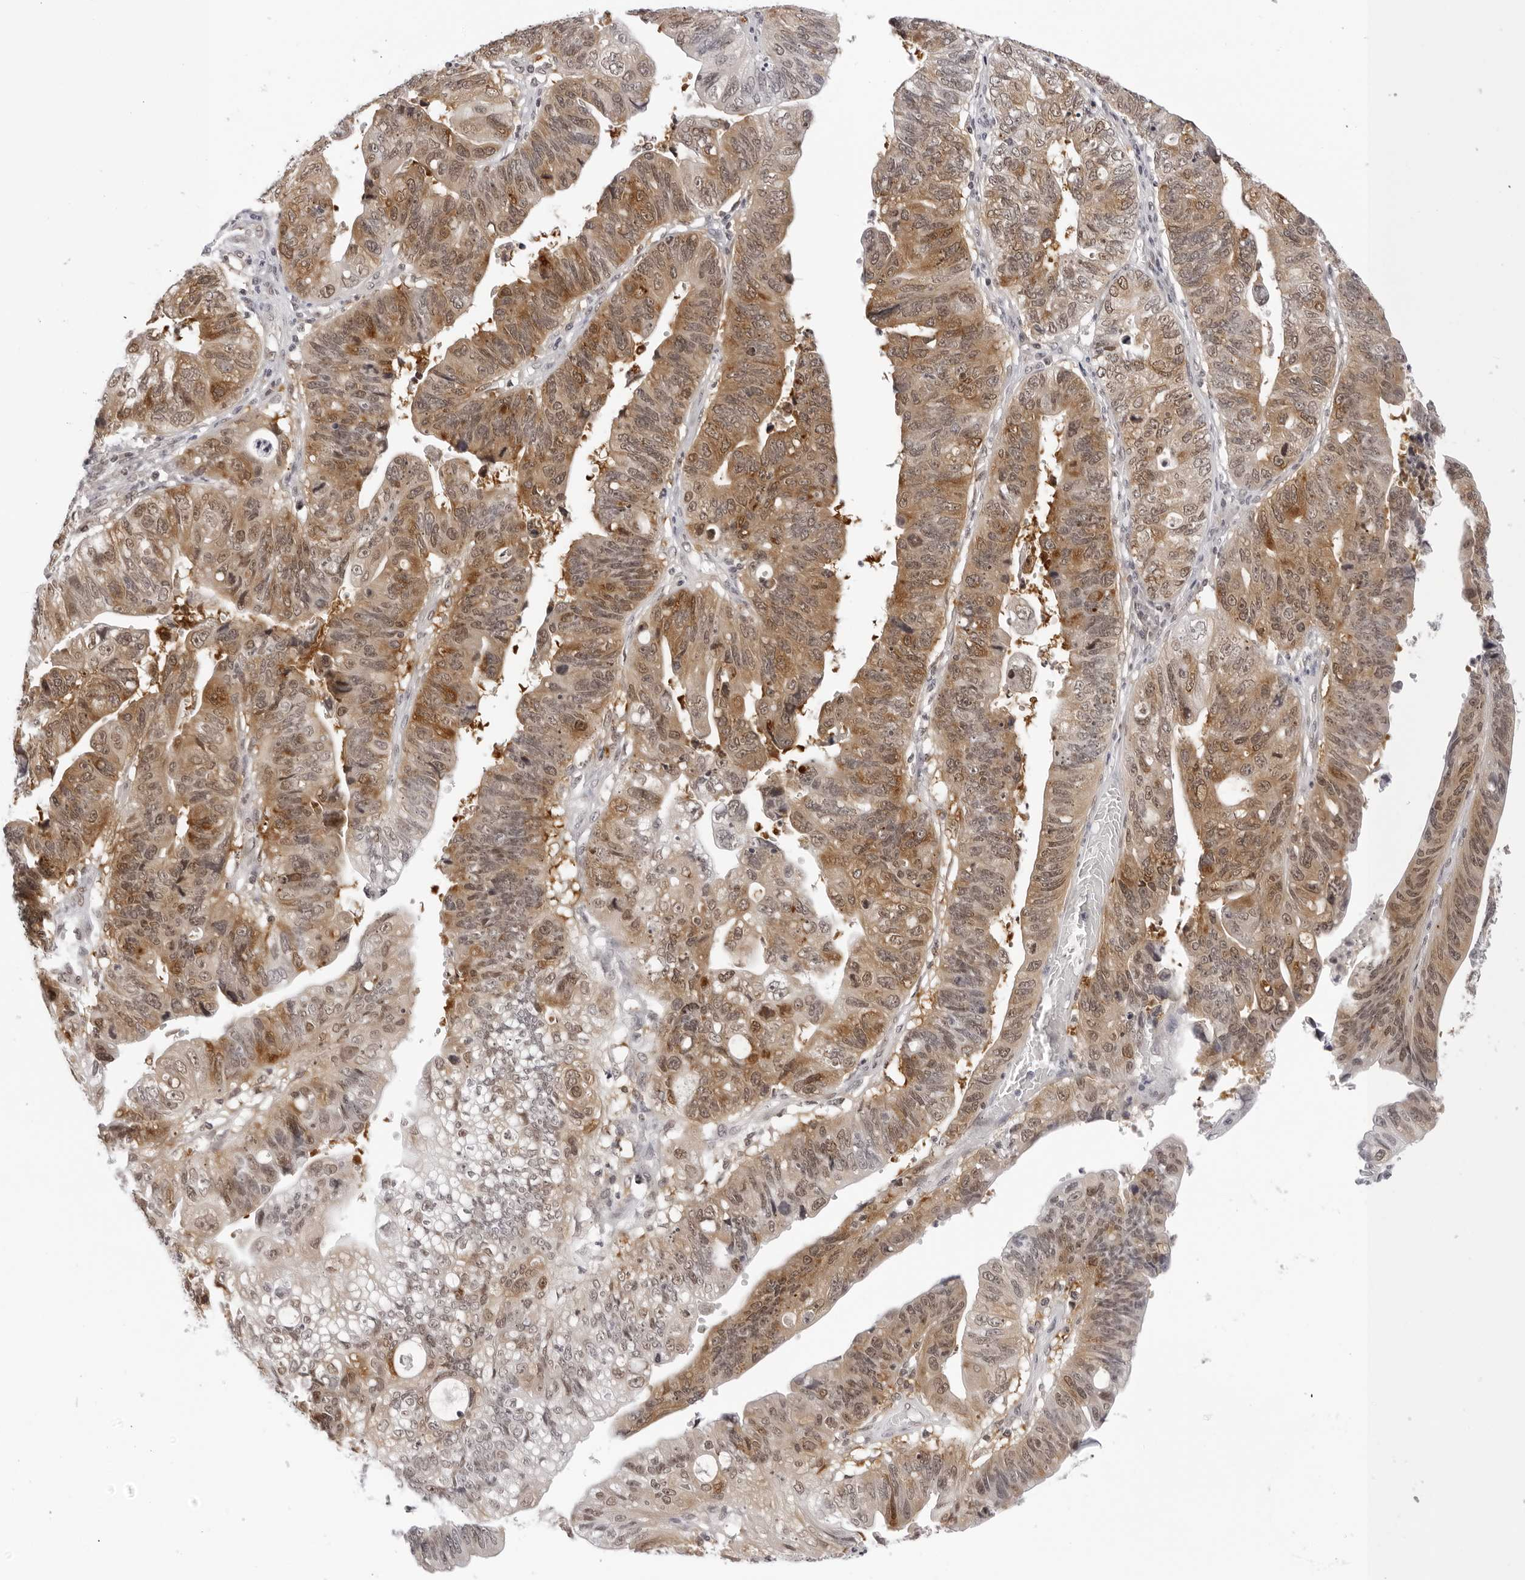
{"staining": {"intensity": "moderate", "quantity": ">75%", "location": "cytoplasmic/membranous,nuclear"}, "tissue": "stomach cancer", "cell_type": "Tumor cells", "image_type": "cancer", "snomed": [{"axis": "morphology", "description": "Adenocarcinoma, NOS"}, {"axis": "topography", "description": "Stomach"}], "caption": "Human stomach cancer (adenocarcinoma) stained for a protein (brown) demonstrates moderate cytoplasmic/membranous and nuclear positive expression in about >75% of tumor cells.", "gene": "WDR77", "patient": {"sex": "male", "age": 59}}